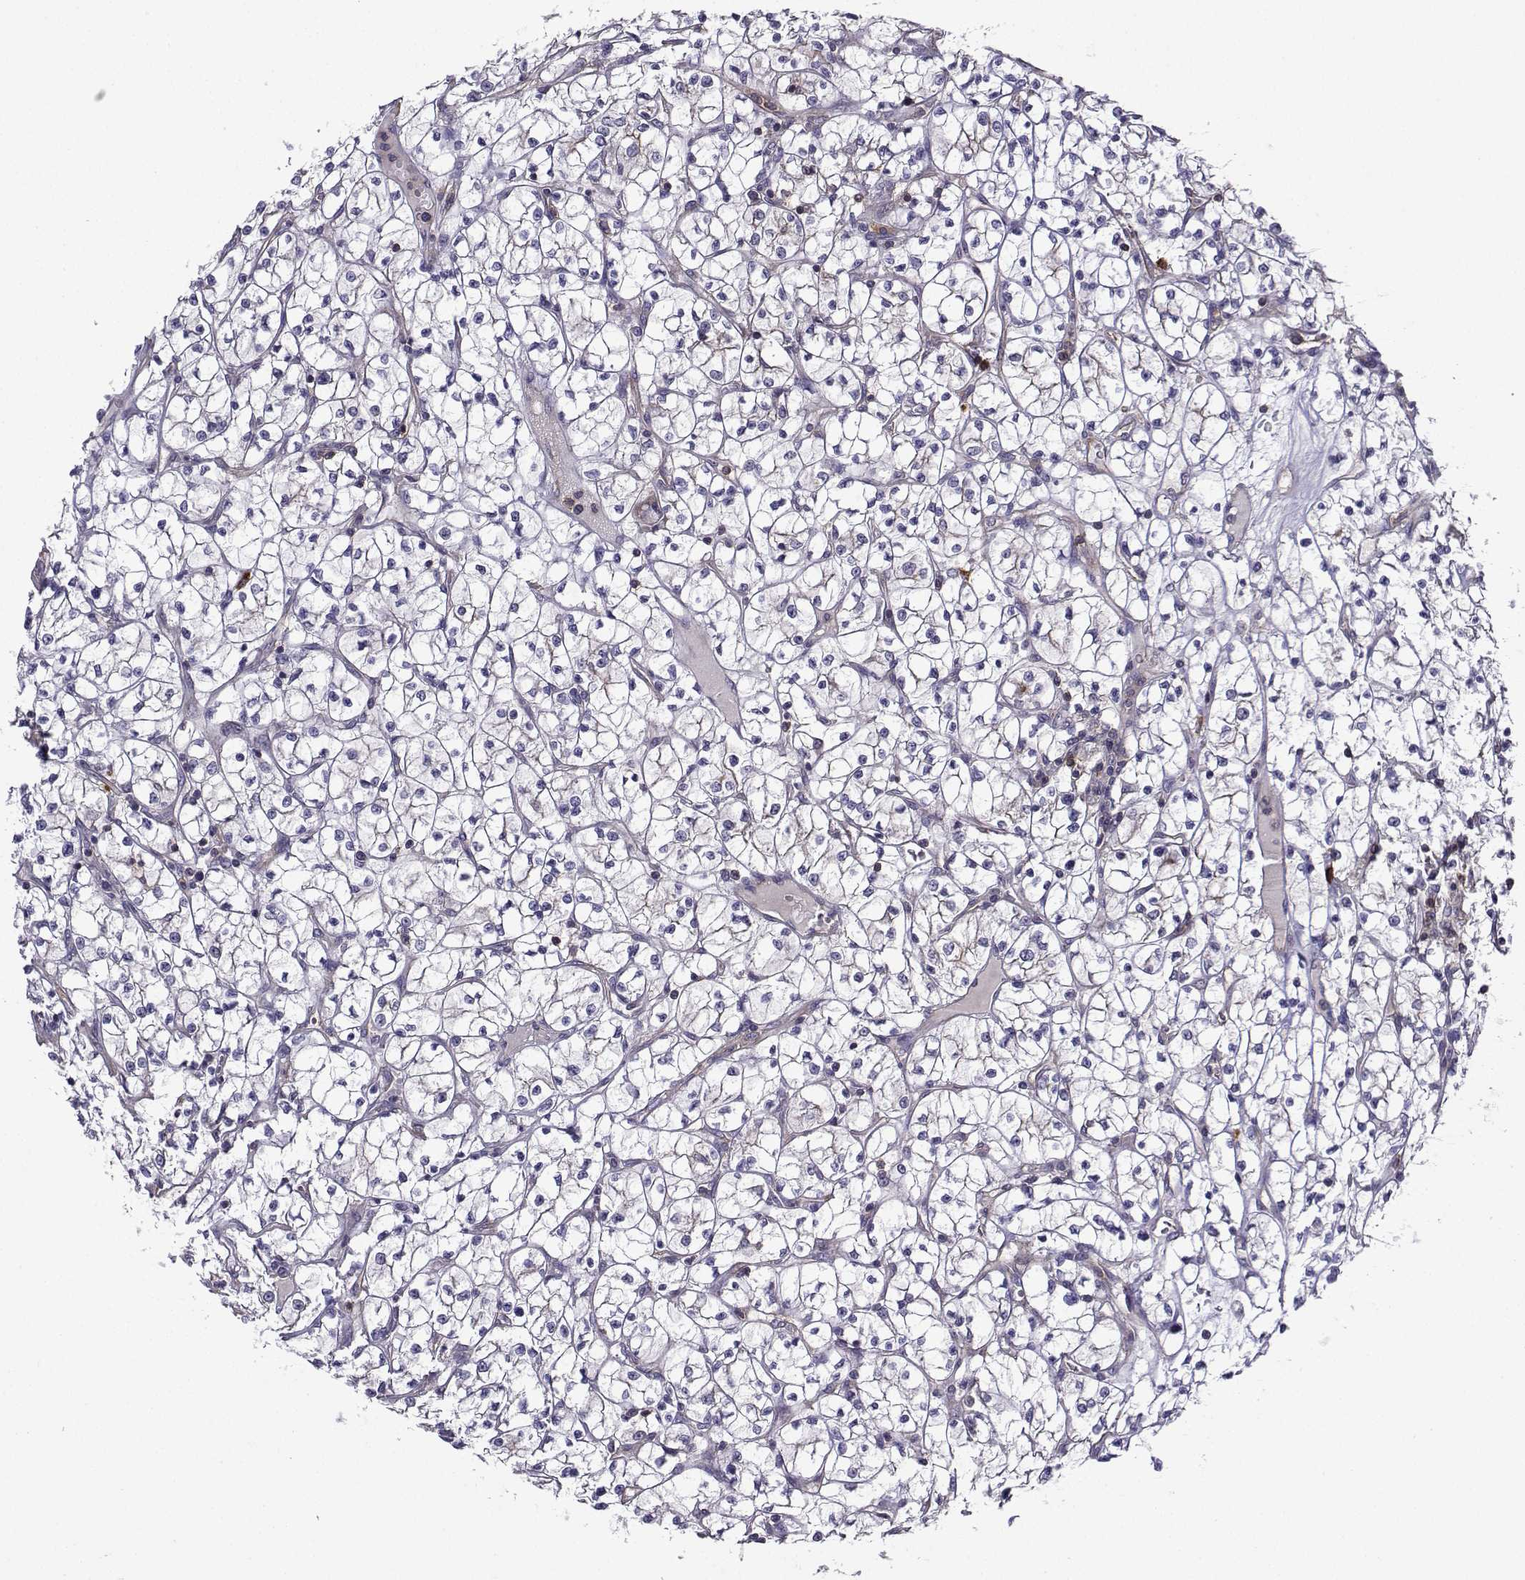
{"staining": {"intensity": "negative", "quantity": "none", "location": "none"}, "tissue": "renal cancer", "cell_type": "Tumor cells", "image_type": "cancer", "snomed": [{"axis": "morphology", "description": "Adenocarcinoma, NOS"}, {"axis": "topography", "description": "Kidney"}], "caption": "A micrograph of human renal adenocarcinoma is negative for staining in tumor cells. Nuclei are stained in blue.", "gene": "ITGB8", "patient": {"sex": "female", "age": 64}}